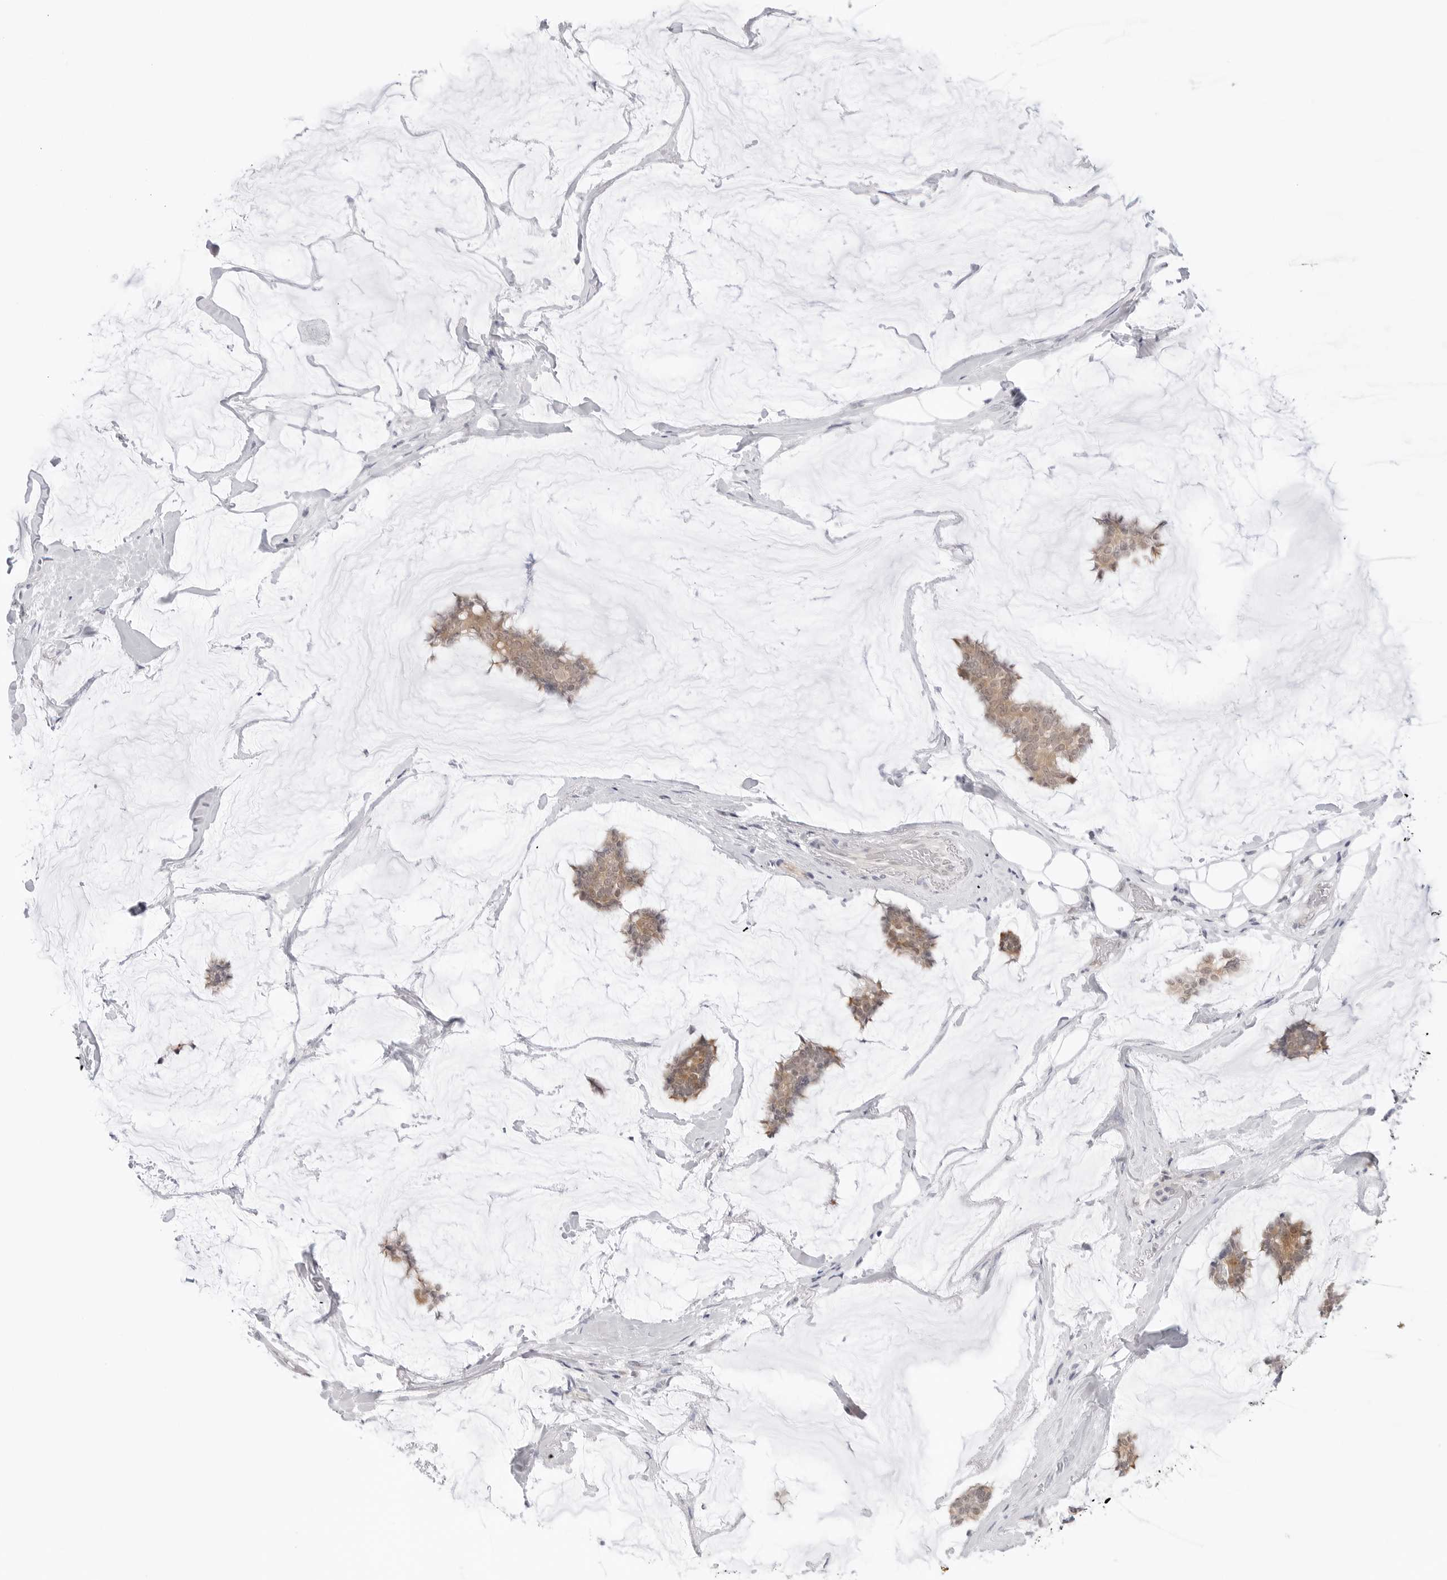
{"staining": {"intensity": "moderate", "quantity": ">75%", "location": "cytoplasmic/membranous,nuclear"}, "tissue": "breast cancer", "cell_type": "Tumor cells", "image_type": "cancer", "snomed": [{"axis": "morphology", "description": "Duct carcinoma"}, {"axis": "topography", "description": "Breast"}], "caption": "Brown immunohistochemical staining in human breast cancer (infiltrating ductal carcinoma) exhibits moderate cytoplasmic/membranous and nuclear staining in approximately >75% of tumor cells.", "gene": "NUDC", "patient": {"sex": "female", "age": 93}}